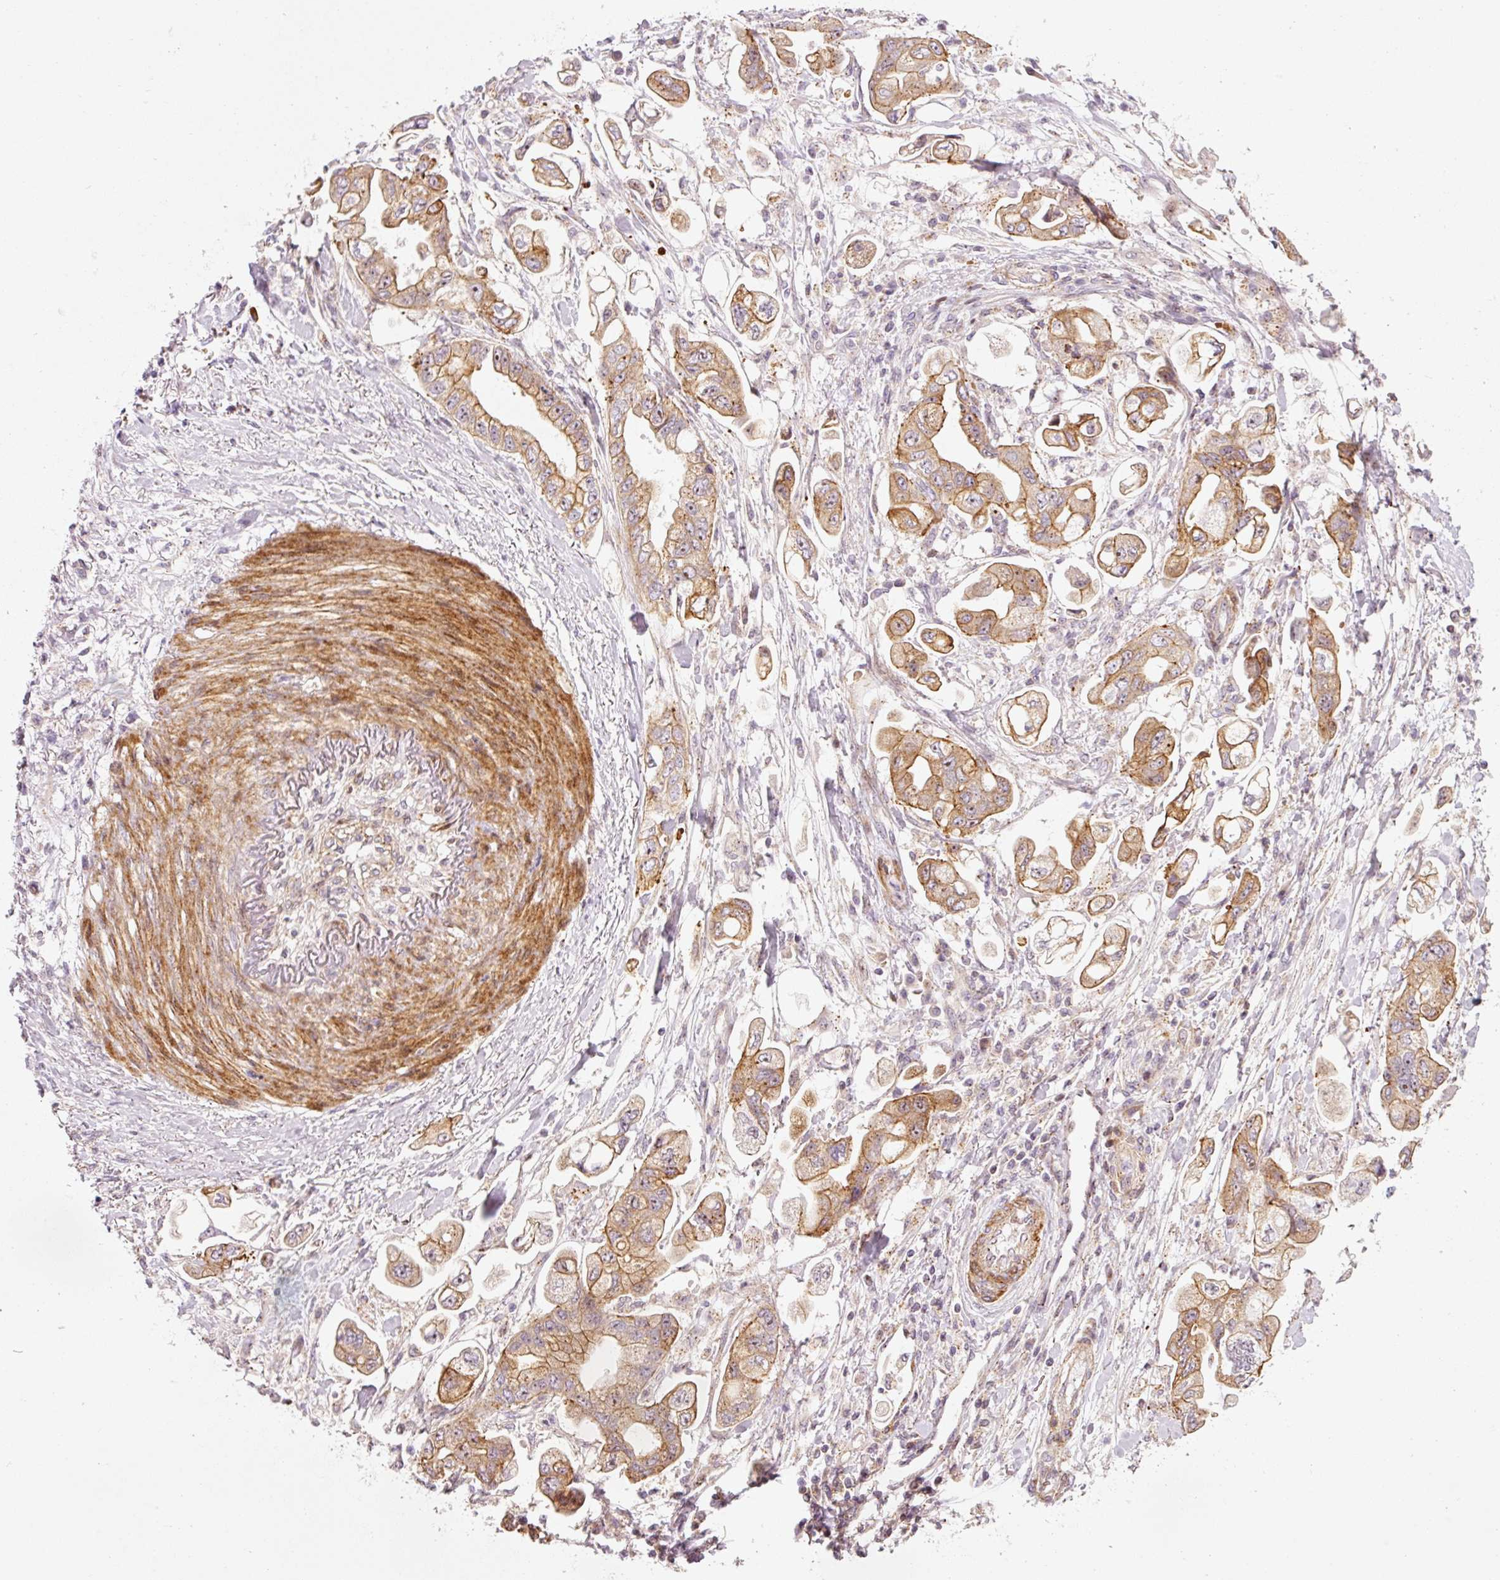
{"staining": {"intensity": "moderate", "quantity": ">75%", "location": "cytoplasmic/membranous"}, "tissue": "stomach cancer", "cell_type": "Tumor cells", "image_type": "cancer", "snomed": [{"axis": "morphology", "description": "Adenocarcinoma, NOS"}, {"axis": "topography", "description": "Stomach"}], "caption": "Human adenocarcinoma (stomach) stained for a protein (brown) demonstrates moderate cytoplasmic/membranous positive positivity in approximately >75% of tumor cells.", "gene": "ANKRD20A1", "patient": {"sex": "male", "age": 62}}